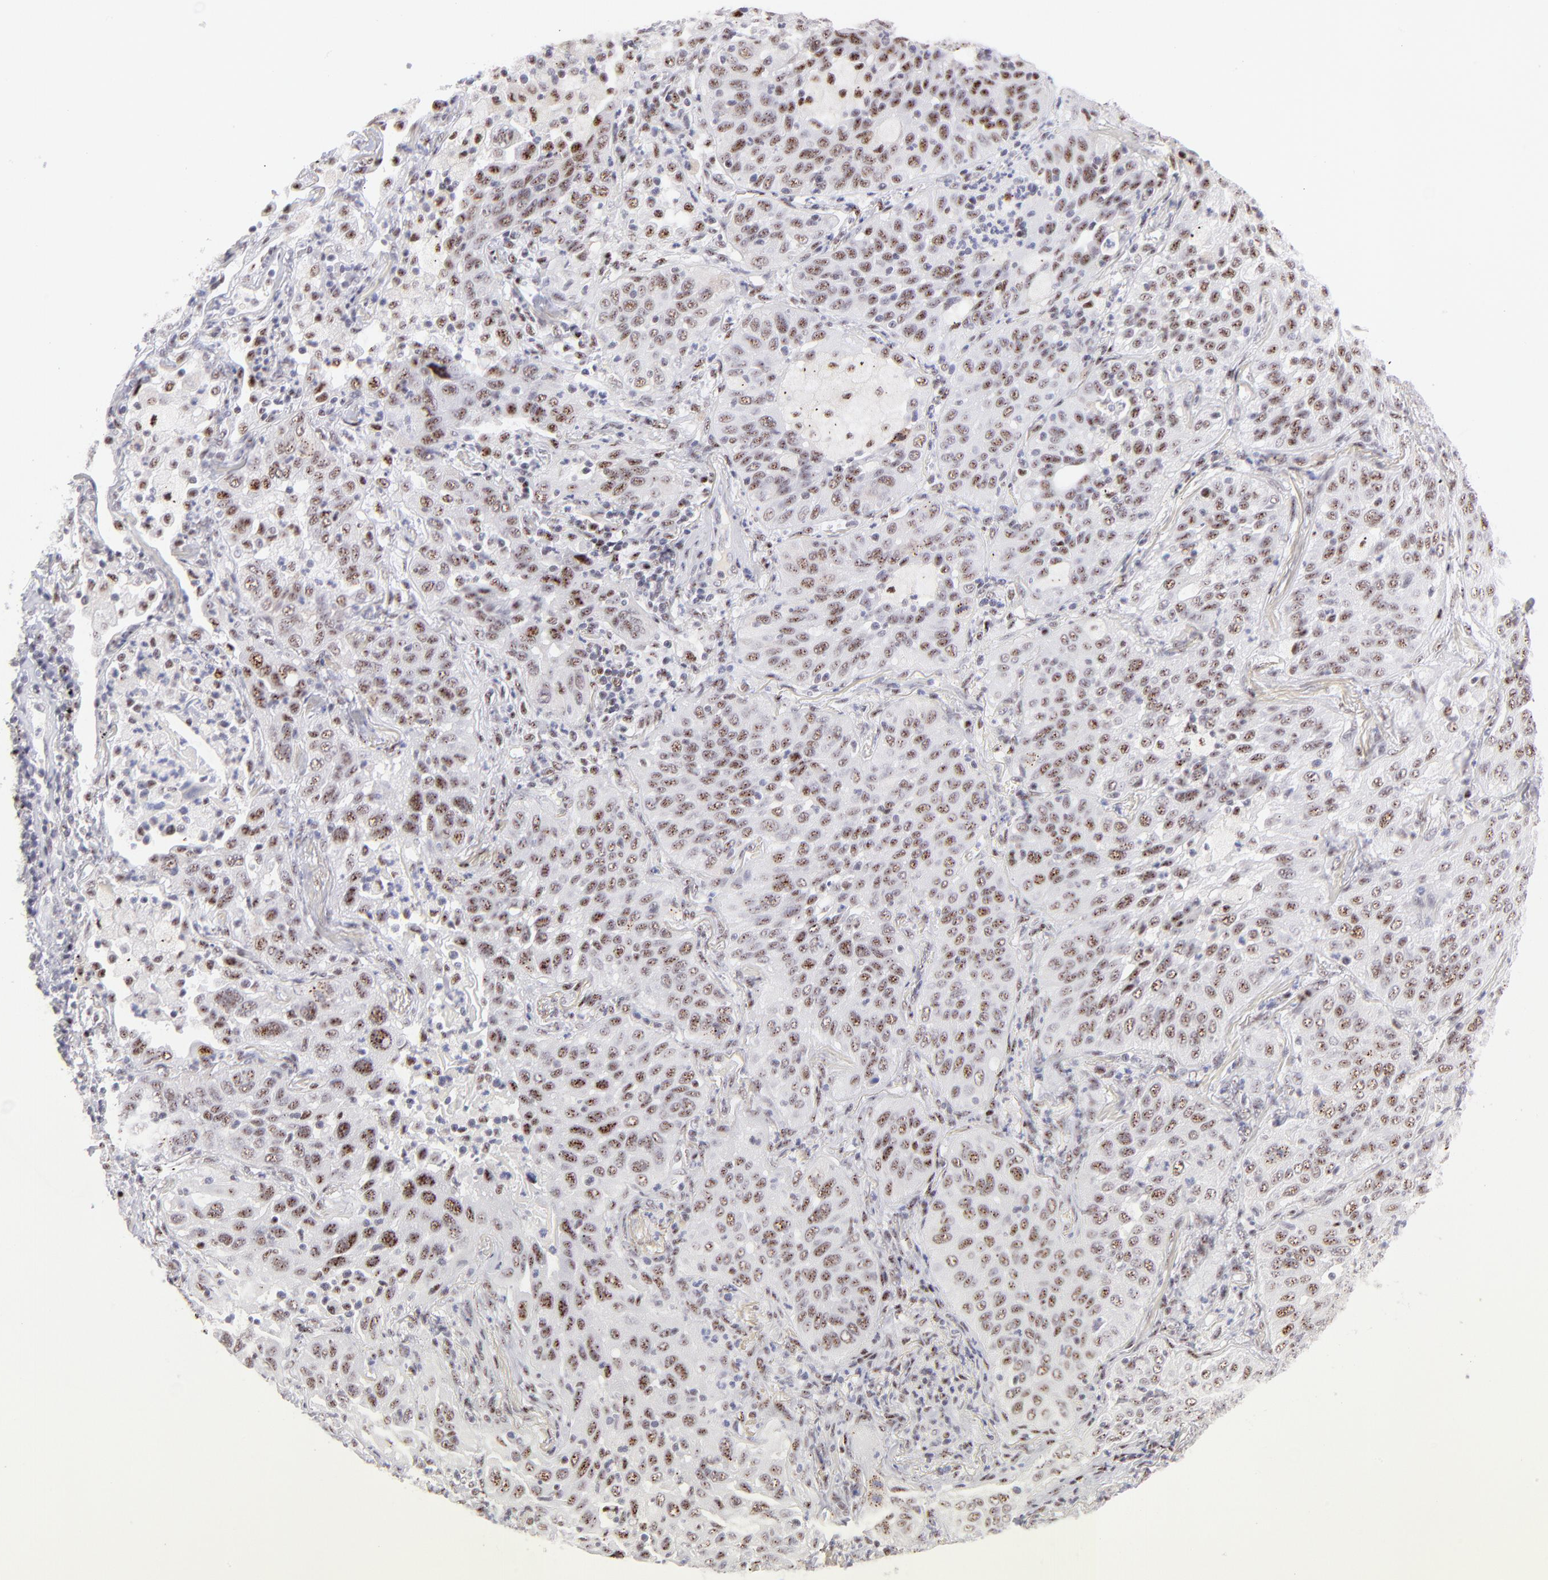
{"staining": {"intensity": "moderate", "quantity": ">75%", "location": "nuclear"}, "tissue": "lung cancer", "cell_type": "Tumor cells", "image_type": "cancer", "snomed": [{"axis": "morphology", "description": "Squamous cell carcinoma, NOS"}, {"axis": "topography", "description": "Lung"}], "caption": "This is an image of immunohistochemistry staining of squamous cell carcinoma (lung), which shows moderate positivity in the nuclear of tumor cells.", "gene": "CDC25C", "patient": {"sex": "female", "age": 67}}